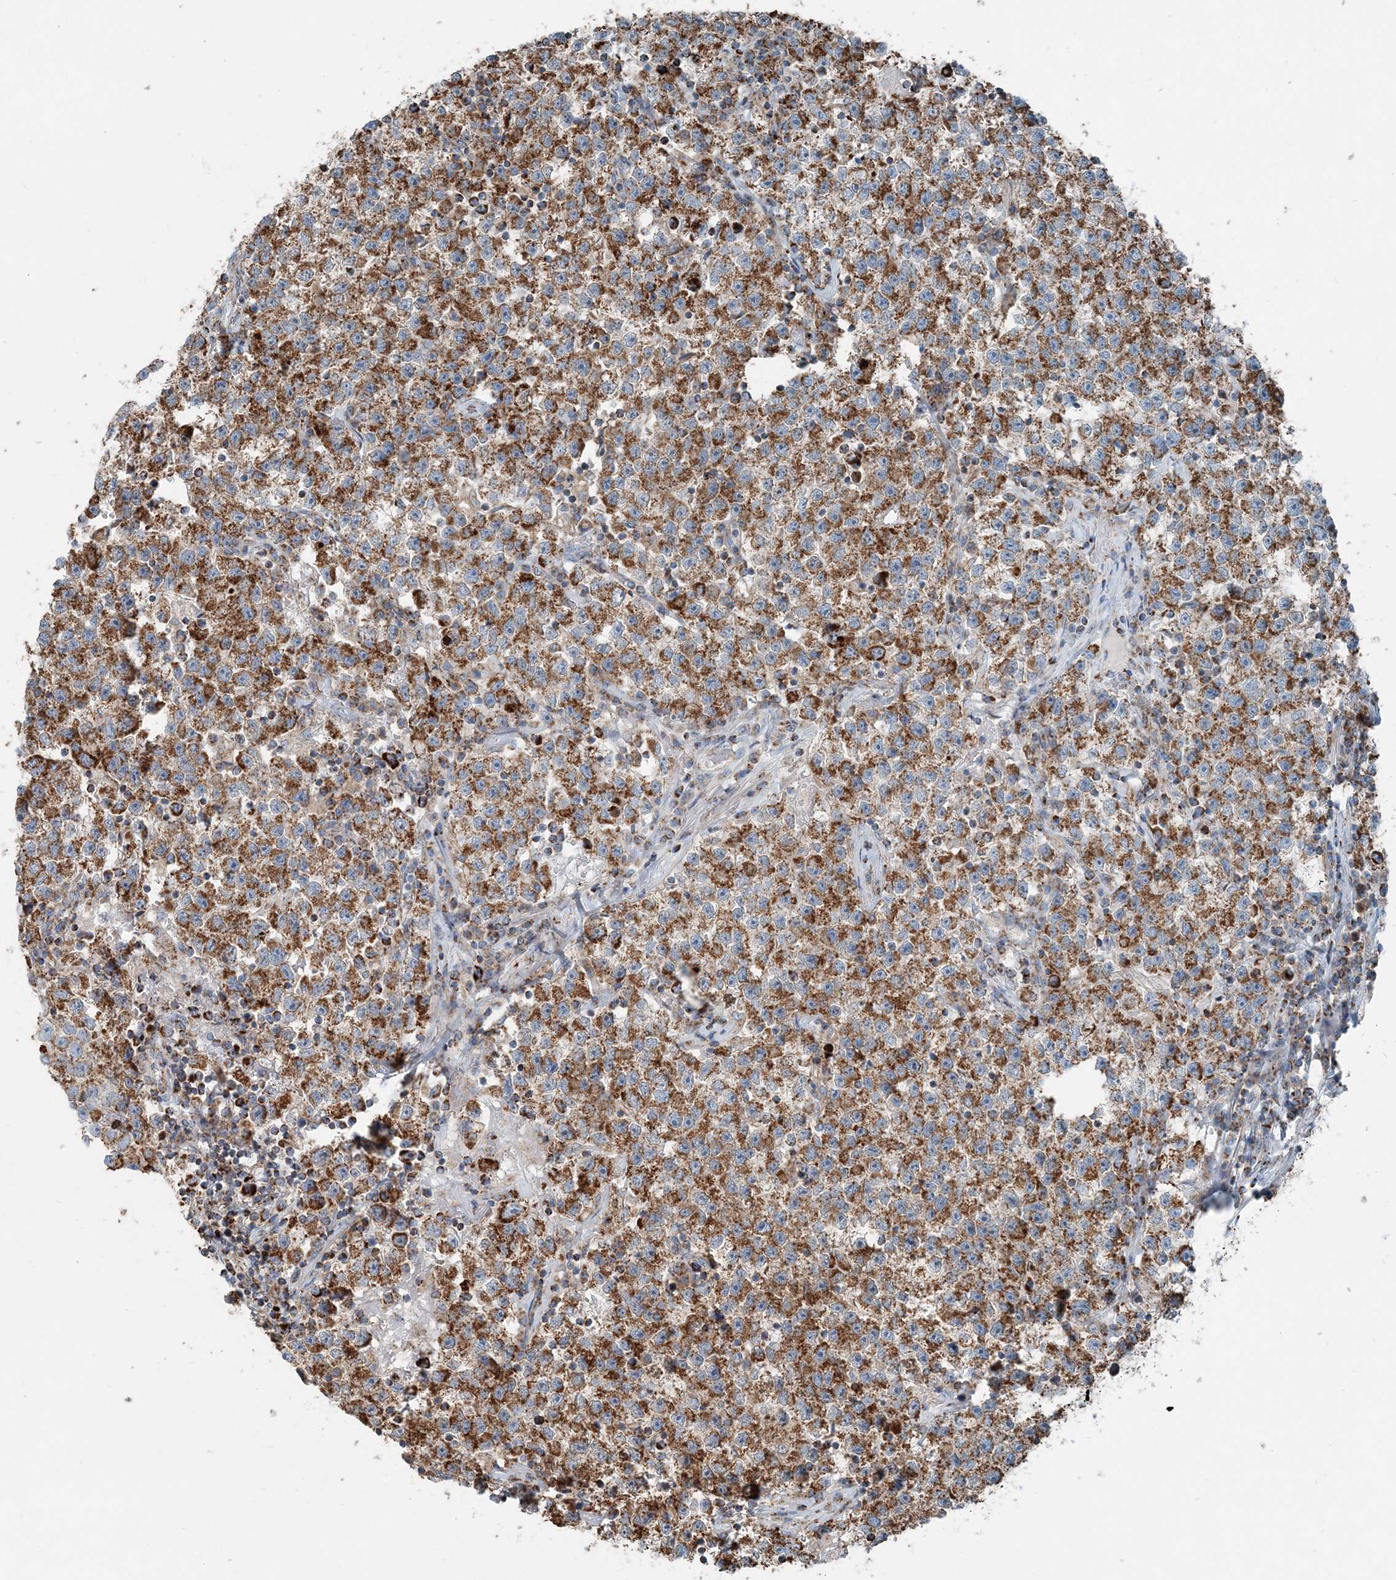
{"staining": {"intensity": "strong", "quantity": ">75%", "location": "cytoplasmic/membranous"}, "tissue": "testis cancer", "cell_type": "Tumor cells", "image_type": "cancer", "snomed": [{"axis": "morphology", "description": "Seminoma, NOS"}, {"axis": "topography", "description": "Testis"}], "caption": "Immunohistochemical staining of seminoma (testis) displays high levels of strong cytoplasmic/membranous expression in approximately >75% of tumor cells. The staining was performed using DAB (3,3'-diaminobenzidine) to visualize the protein expression in brown, while the nuclei were stained in blue with hematoxylin (Magnification: 20x).", "gene": "INTU", "patient": {"sex": "male", "age": 22}}